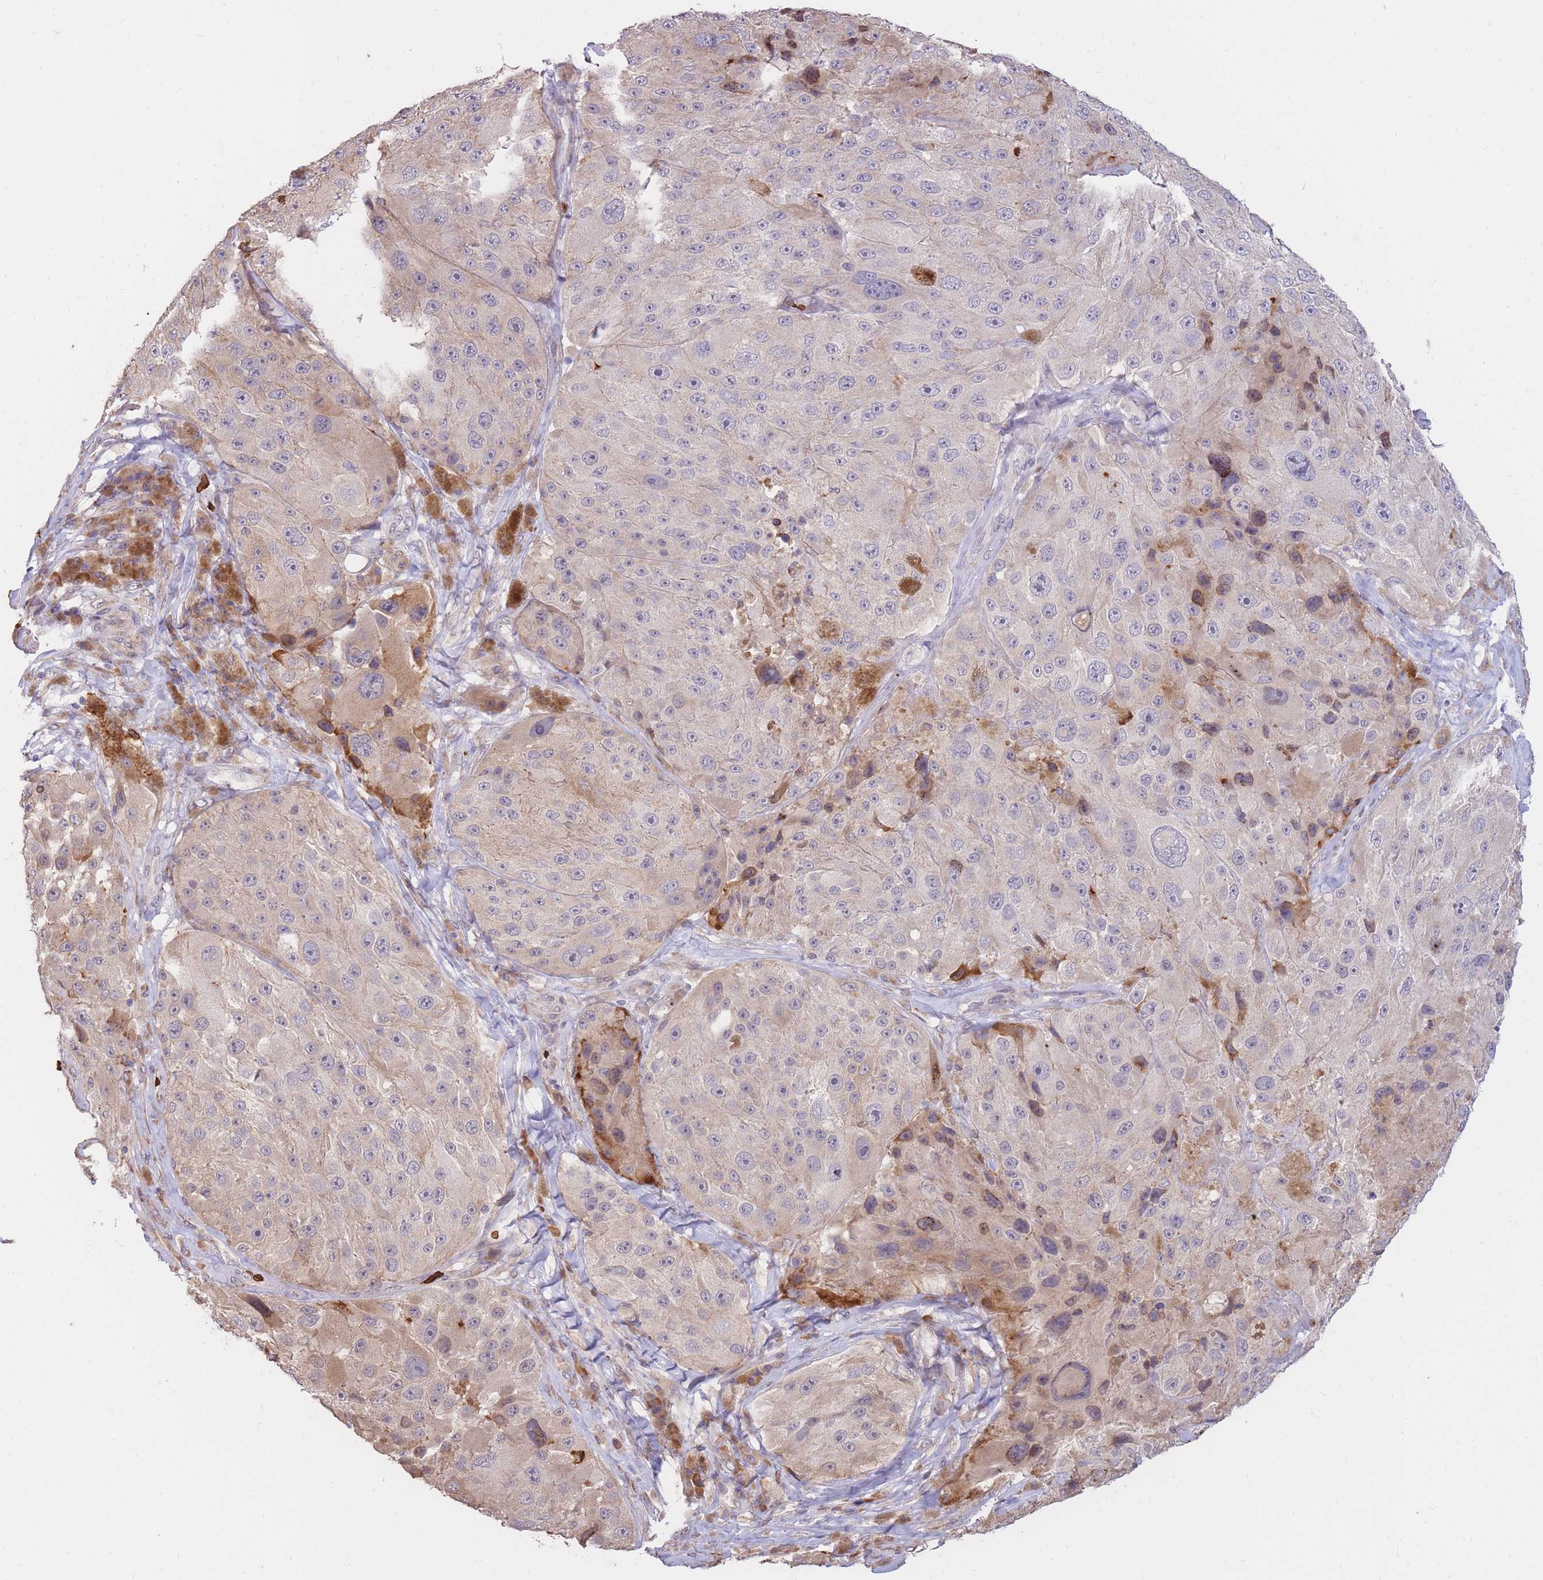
{"staining": {"intensity": "weak", "quantity": "<25%", "location": "cytoplasmic/membranous"}, "tissue": "melanoma", "cell_type": "Tumor cells", "image_type": "cancer", "snomed": [{"axis": "morphology", "description": "Malignant melanoma, Metastatic site"}, {"axis": "topography", "description": "Lymph node"}], "caption": "Immunohistochemistry (IHC) micrograph of neoplastic tissue: human malignant melanoma (metastatic site) stained with DAB shows no significant protein staining in tumor cells.", "gene": "ATP10D", "patient": {"sex": "male", "age": 62}}